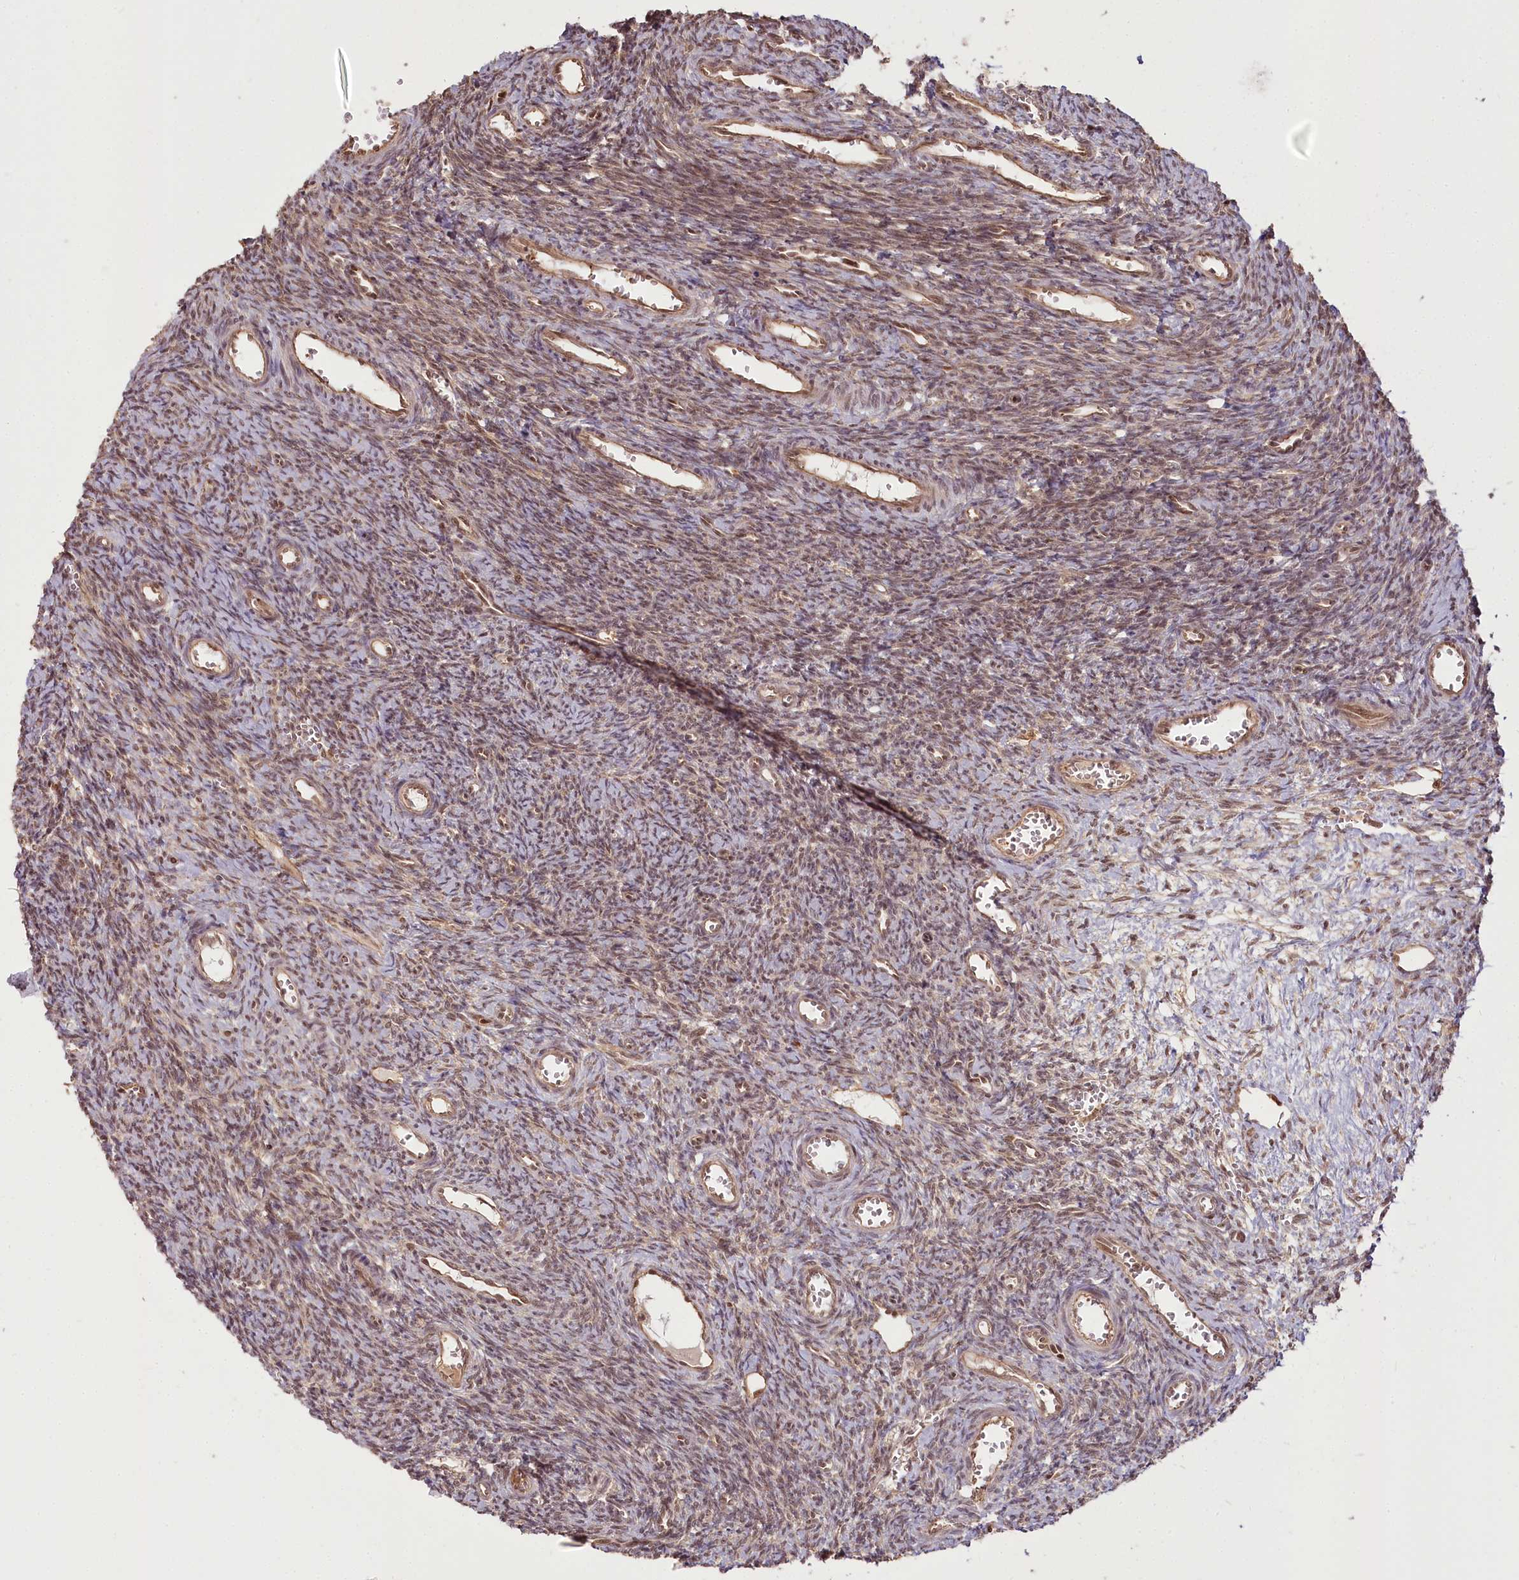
{"staining": {"intensity": "moderate", "quantity": "25%-75%", "location": "cytoplasmic/membranous,nuclear"}, "tissue": "ovary", "cell_type": "Ovarian stroma cells", "image_type": "normal", "snomed": [{"axis": "morphology", "description": "Normal tissue, NOS"}, {"axis": "topography", "description": "Ovary"}], "caption": "This image exhibits immunohistochemistry (IHC) staining of unremarkable human ovary, with medium moderate cytoplasmic/membranous,nuclear positivity in about 25%-75% of ovarian stroma cells.", "gene": "R3HDM2", "patient": {"sex": "female", "age": 39}}